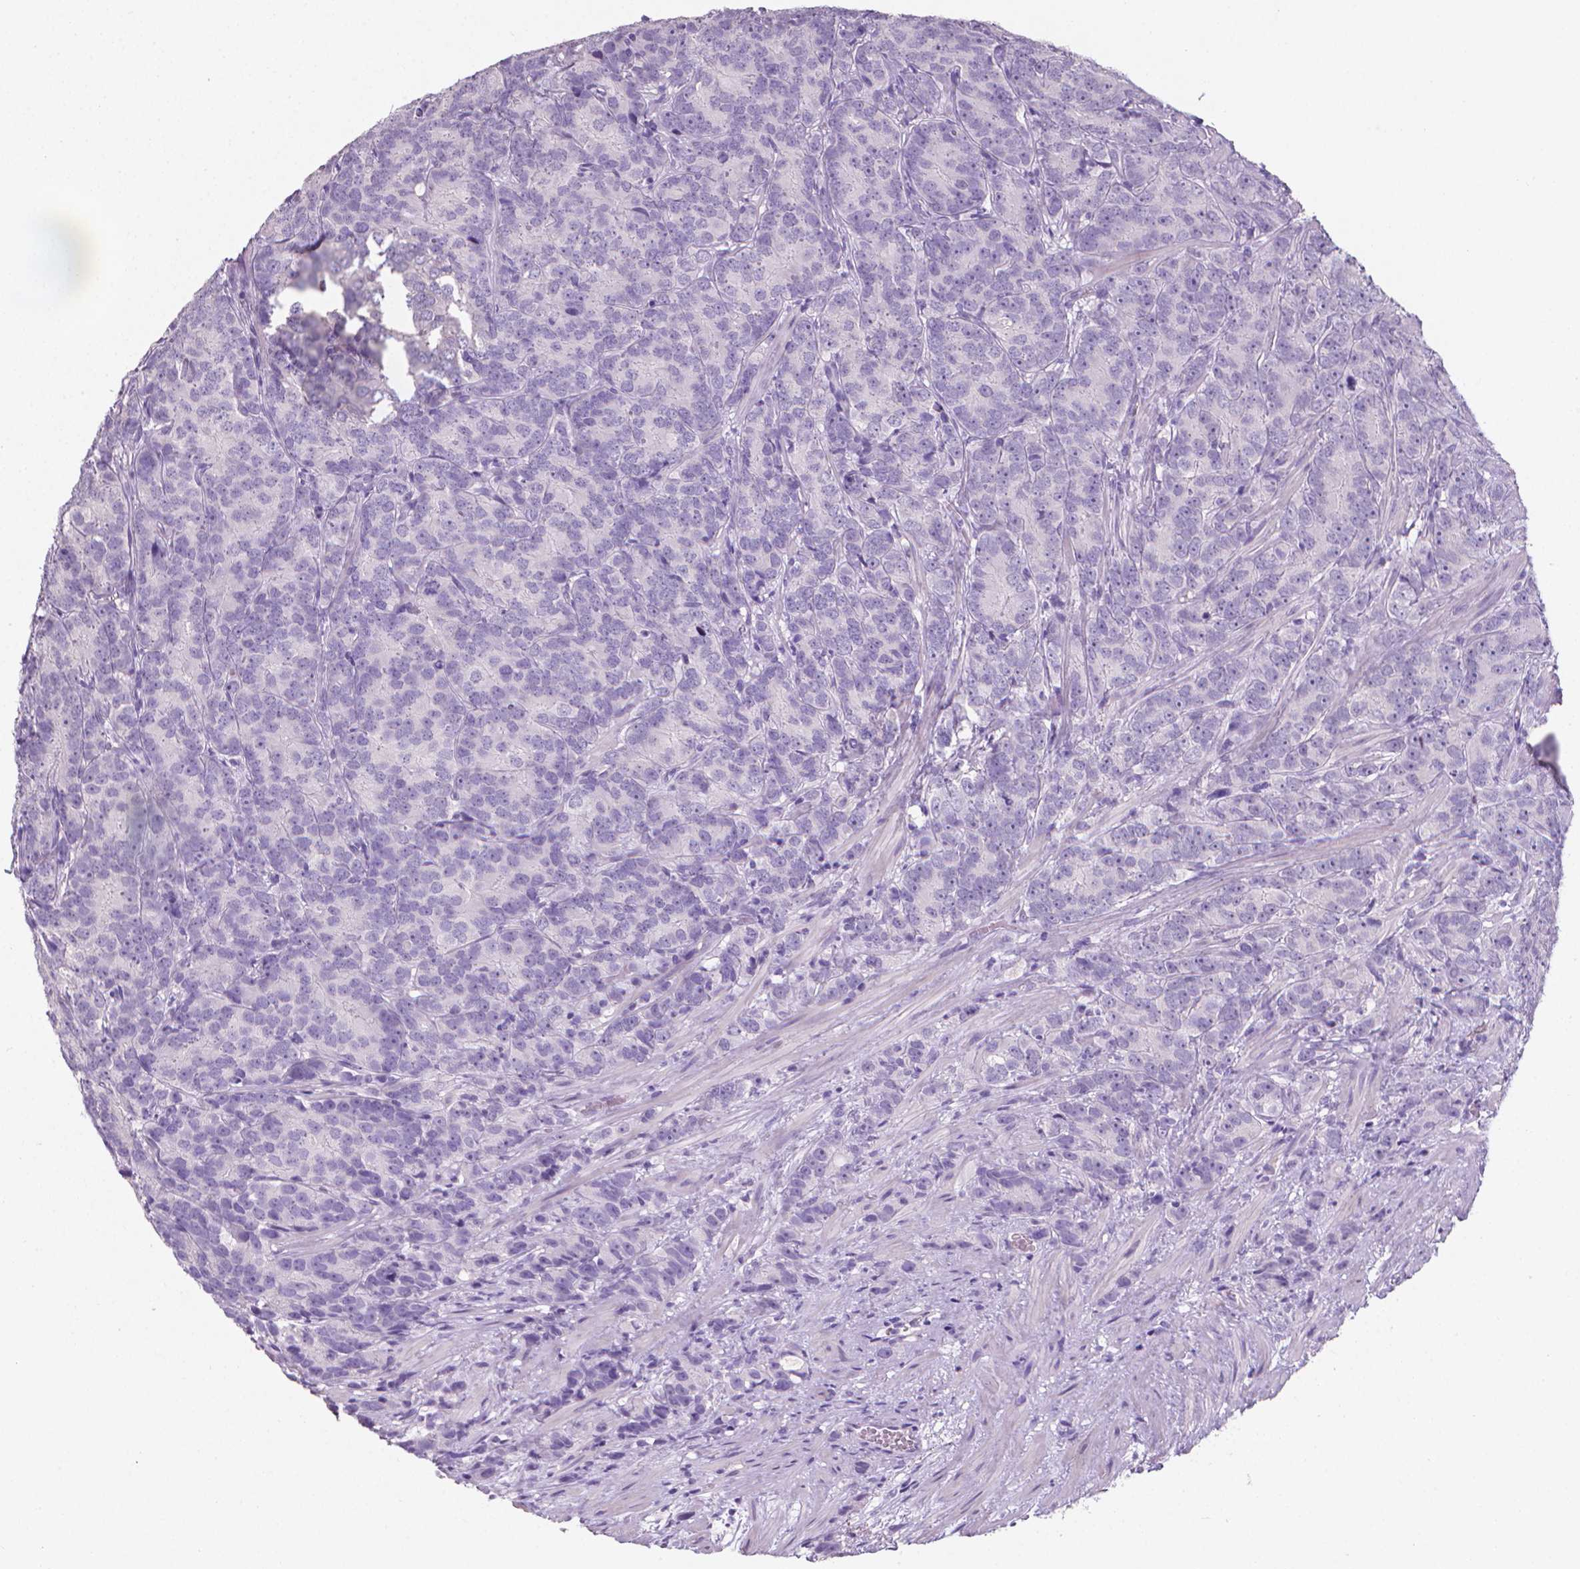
{"staining": {"intensity": "negative", "quantity": "none", "location": "none"}, "tissue": "prostate cancer", "cell_type": "Tumor cells", "image_type": "cancer", "snomed": [{"axis": "morphology", "description": "Adenocarcinoma, High grade"}, {"axis": "topography", "description": "Prostate"}], "caption": "This is an immunohistochemistry image of human prostate cancer (adenocarcinoma (high-grade)). There is no staining in tumor cells.", "gene": "XPNPEP2", "patient": {"sex": "male", "age": 90}}